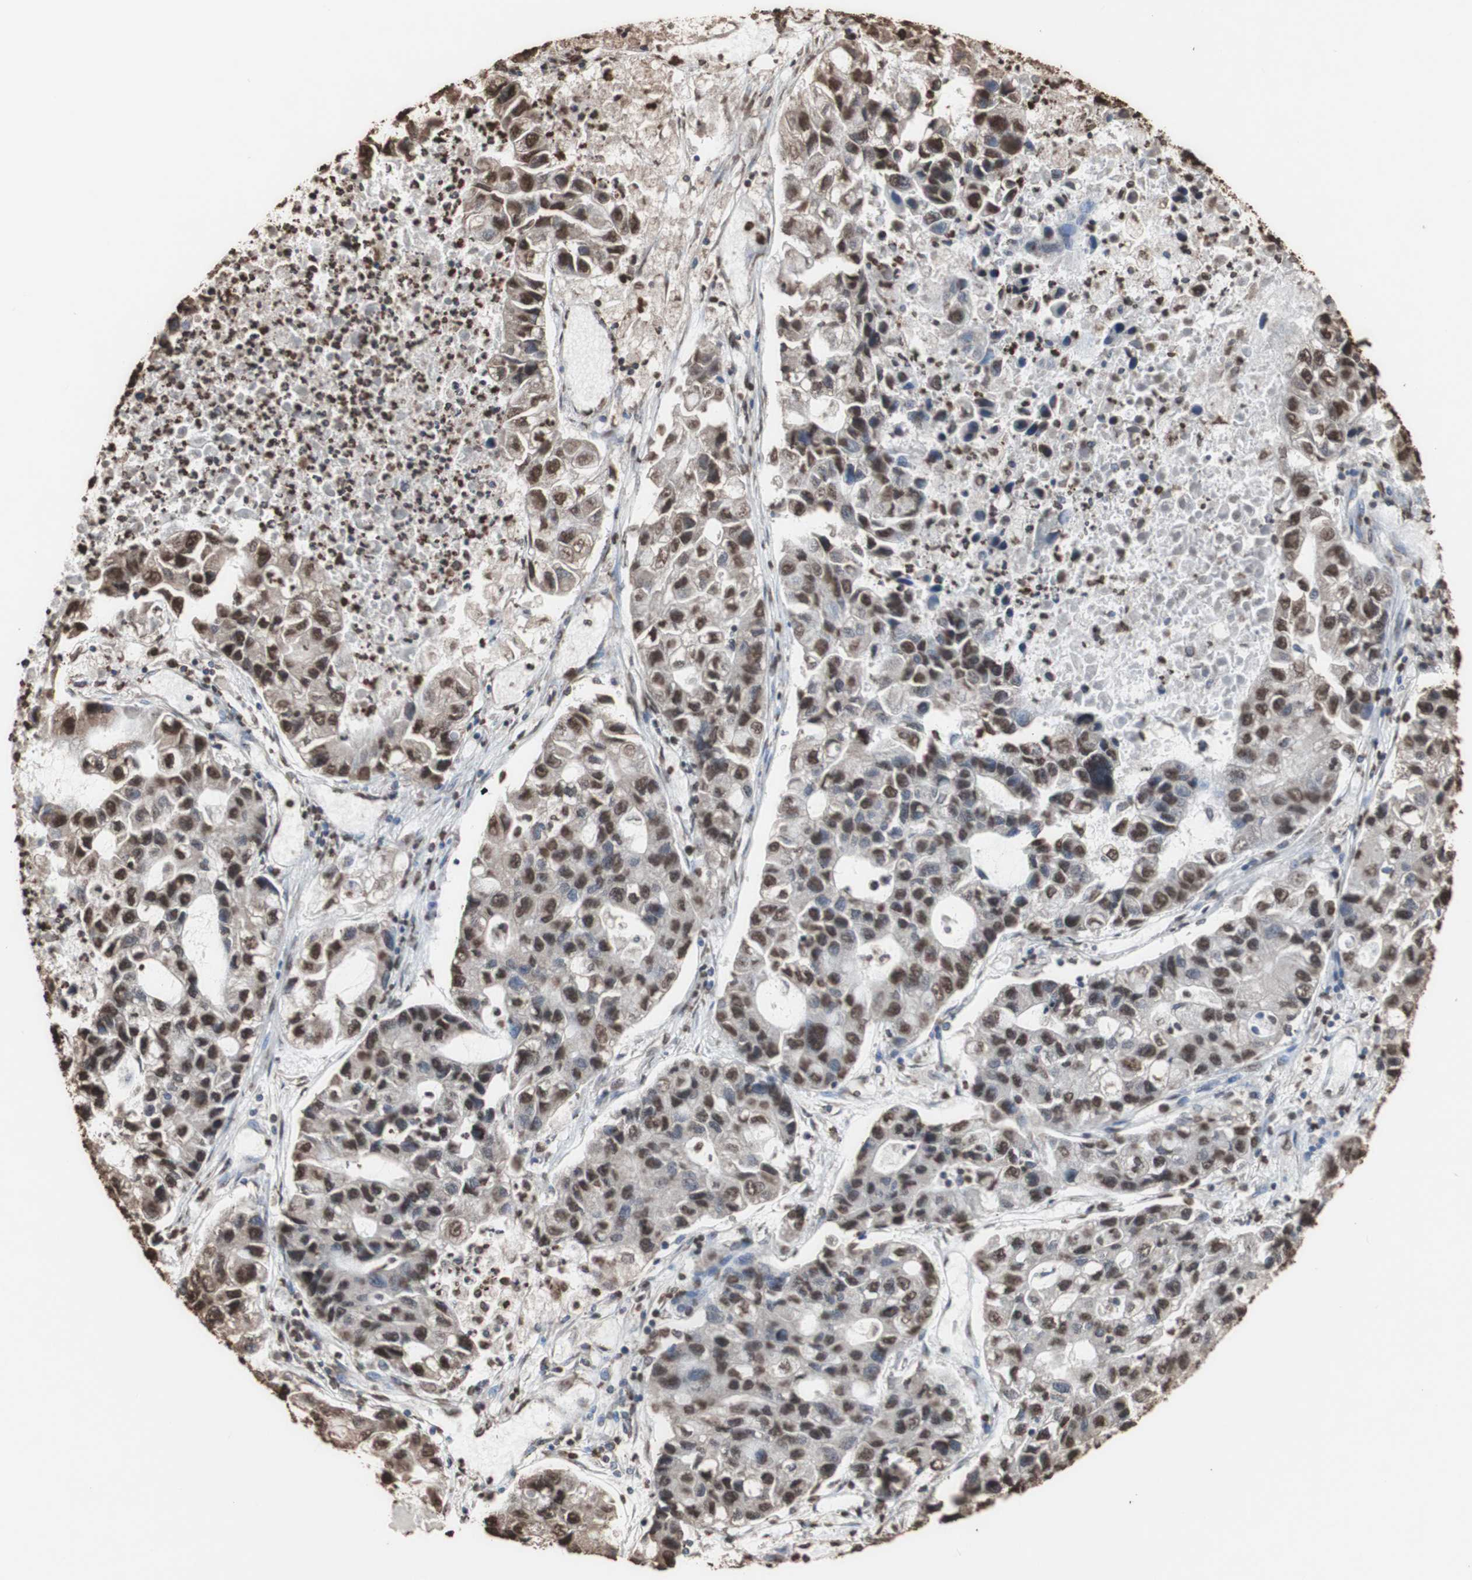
{"staining": {"intensity": "strong", "quantity": ">75%", "location": "cytoplasmic/membranous,nuclear"}, "tissue": "lung cancer", "cell_type": "Tumor cells", "image_type": "cancer", "snomed": [{"axis": "morphology", "description": "Adenocarcinoma, NOS"}, {"axis": "topography", "description": "Lung"}], "caption": "A histopathology image showing strong cytoplasmic/membranous and nuclear expression in approximately >75% of tumor cells in adenocarcinoma (lung), as visualized by brown immunohistochemical staining.", "gene": "PIDD1", "patient": {"sex": "female", "age": 51}}